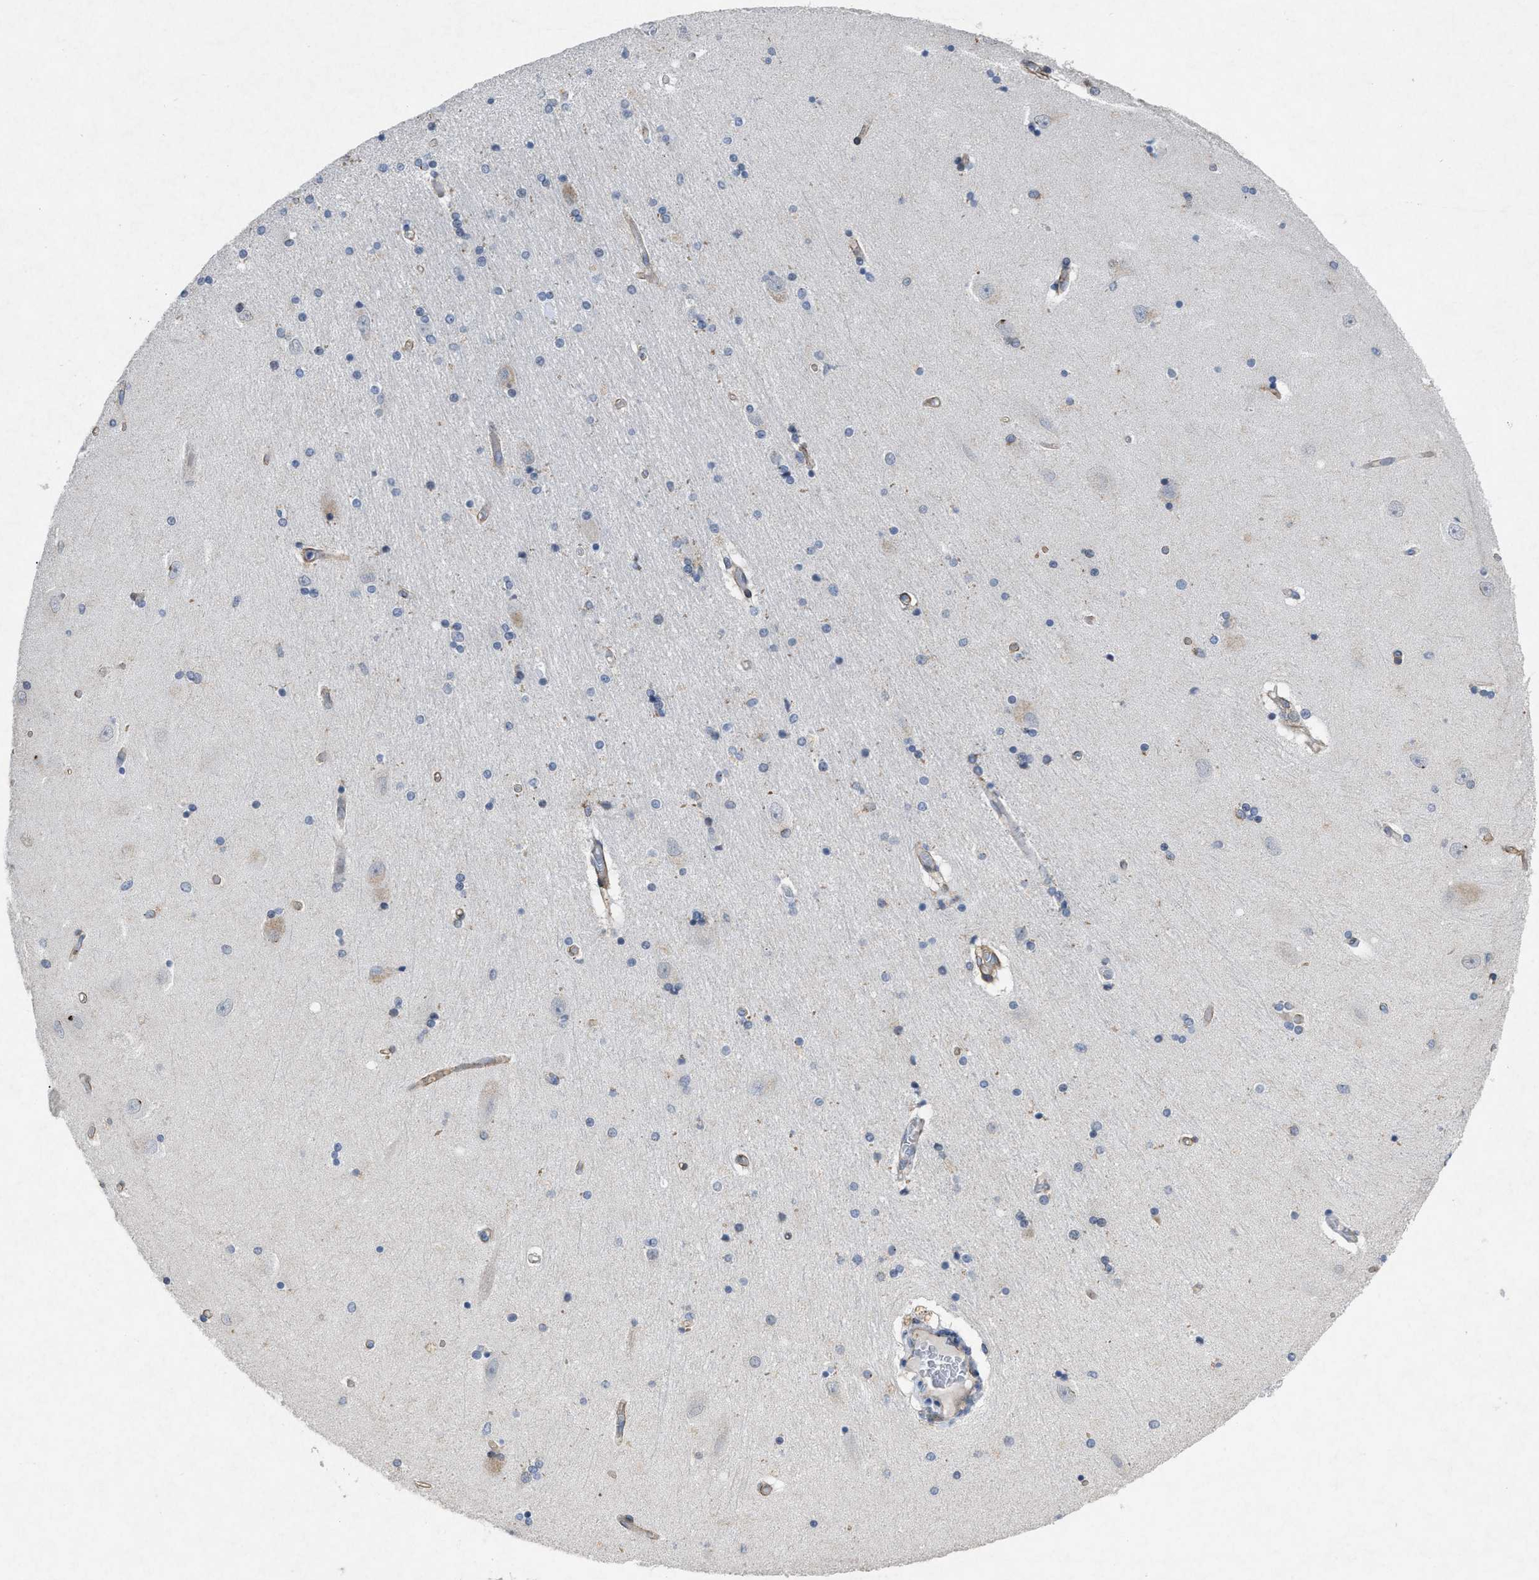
{"staining": {"intensity": "negative", "quantity": "none", "location": "none"}, "tissue": "hippocampus", "cell_type": "Glial cells", "image_type": "normal", "snomed": [{"axis": "morphology", "description": "Normal tissue, NOS"}, {"axis": "topography", "description": "Hippocampus"}], "caption": "This is a histopathology image of immunohistochemistry staining of benign hippocampus, which shows no staining in glial cells. (Stains: DAB immunohistochemistry with hematoxylin counter stain, Microscopy: brightfield microscopy at high magnification).", "gene": "PDGFRA", "patient": {"sex": "female", "age": 54}}